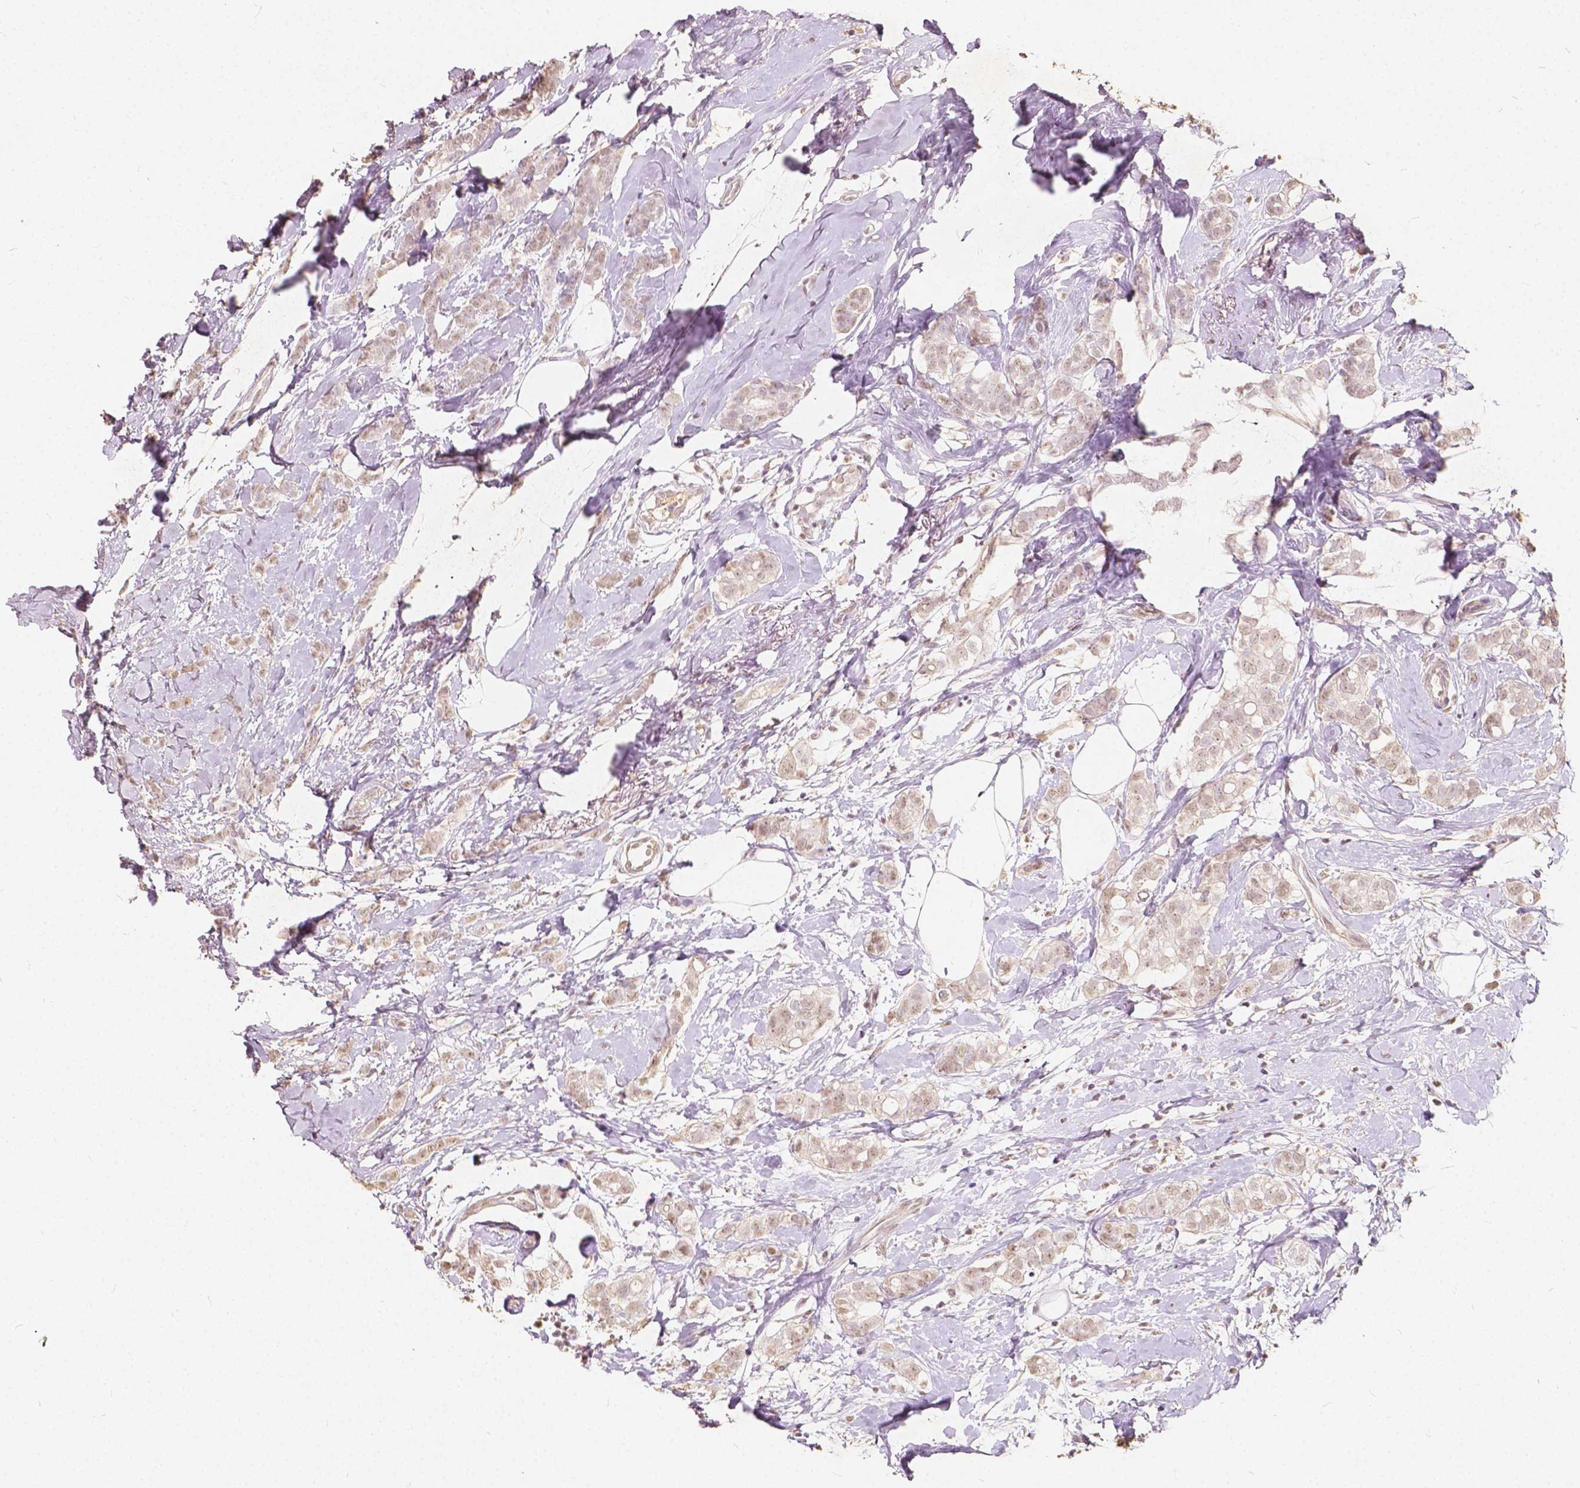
{"staining": {"intensity": "weak", "quantity": ">75%", "location": "nuclear"}, "tissue": "breast cancer", "cell_type": "Tumor cells", "image_type": "cancer", "snomed": [{"axis": "morphology", "description": "Duct carcinoma"}, {"axis": "topography", "description": "Breast"}], "caption": "An IHC micrograph of neoplastic tissue is shown. Protein staining in brown highlights weak nuclear positivity in breast cancer (intraductal carcinoma) within tumor cells.", "gene": "SOX15", "patient": {"sex": "female", "age": 40}}